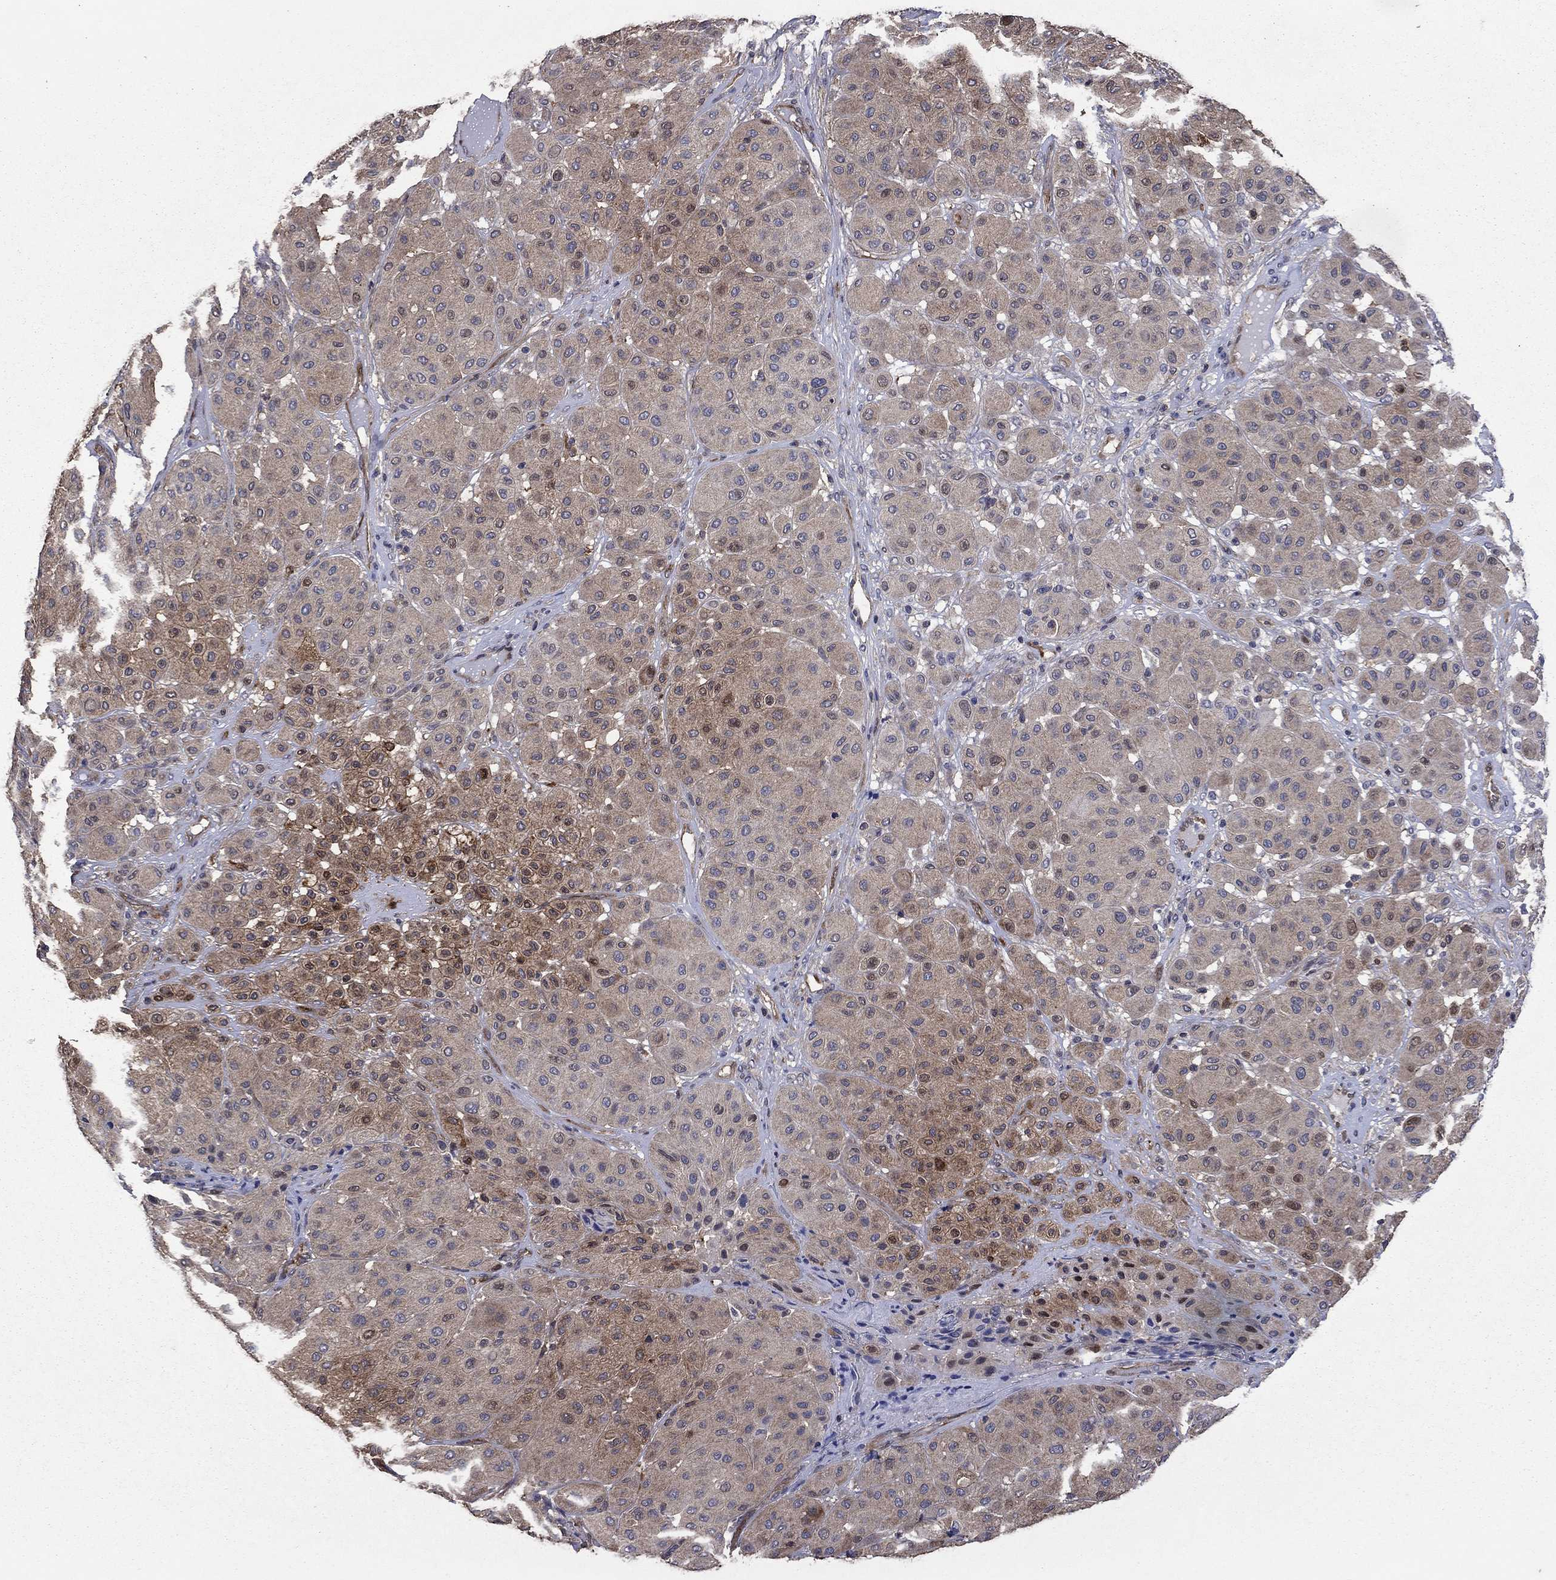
{"staining": {"intensity": "moderate", "quantity": "<25%", "location": "cytoplasmic/membranous"}, "tissue": "melanoma", "cell_type": "Tumor cells", "image_type": "cancer", "snomed": [{"axis": "morphology", "description": "Malignant melanoma, Metastatic site"}, {"axis": "topography", "description": "Smooth muscle"}], "caption": "The immunohistochemical stain highlights moderate cytoplasmic/membranous expression in tumor cells of melanoma tissue.", "gene": "DVL1", "patient": {"sex": "male", "age": 41}}